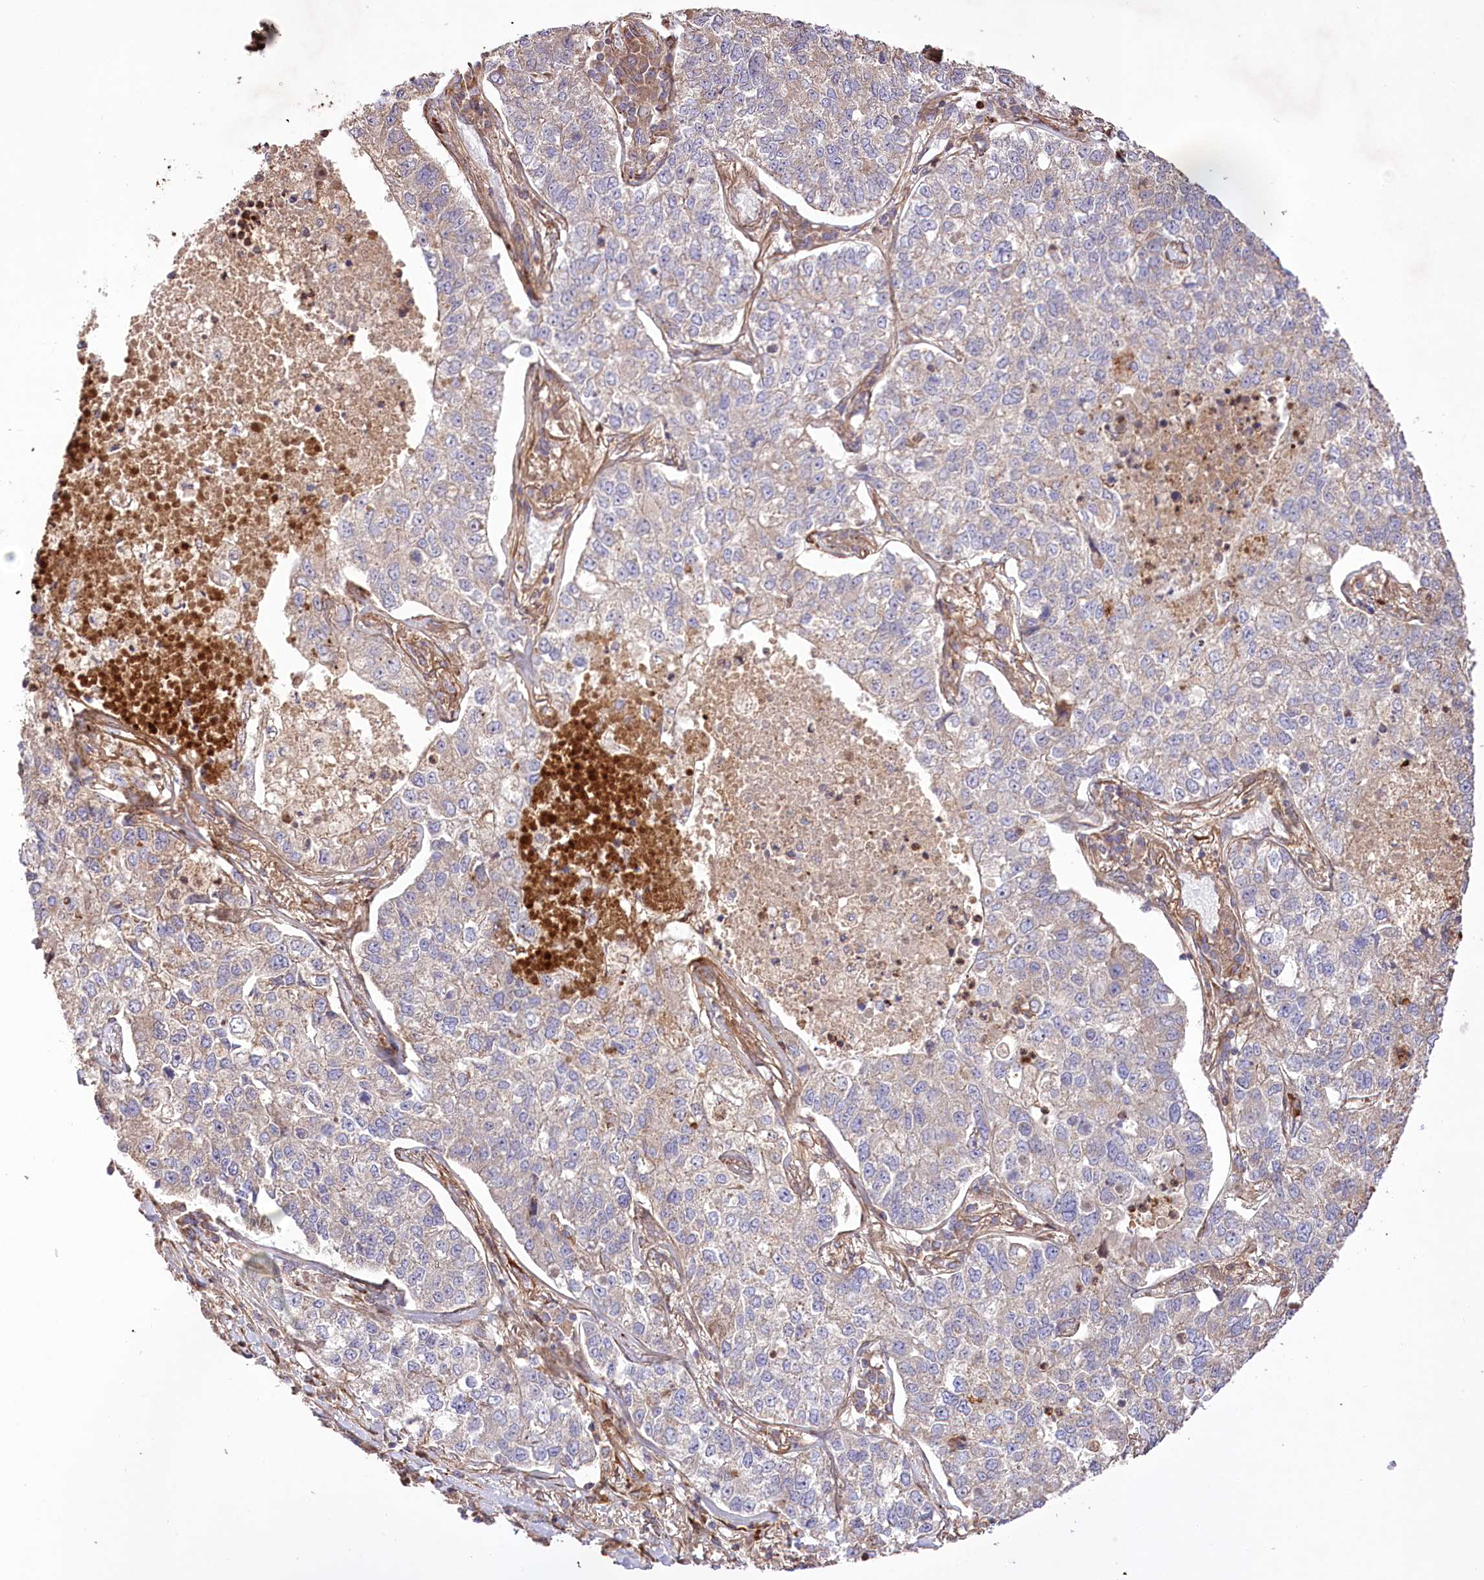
{"staining": {"intensity": "weak", "quantity": "<25%", "location": "cytoplasmic/membranous"}, "tissue": "lung cancer", "cell_type": "Tumor cells", "image_type": "cancer", "snomed": [{"axis": "morphology", "description": "Adenocarcinoma, NOS"}, {"axis": "topography", "description": "Lung"}], "caption": "This micrograph is of lung cancer (adenocarcinoma) stained with immunohistochemistry to label a protein in brown with the nuclei are counter-stained blue. There is no expression in tumor cells.", "gene": "RNF24", "patient": {"sex": "male", "age": 49}}